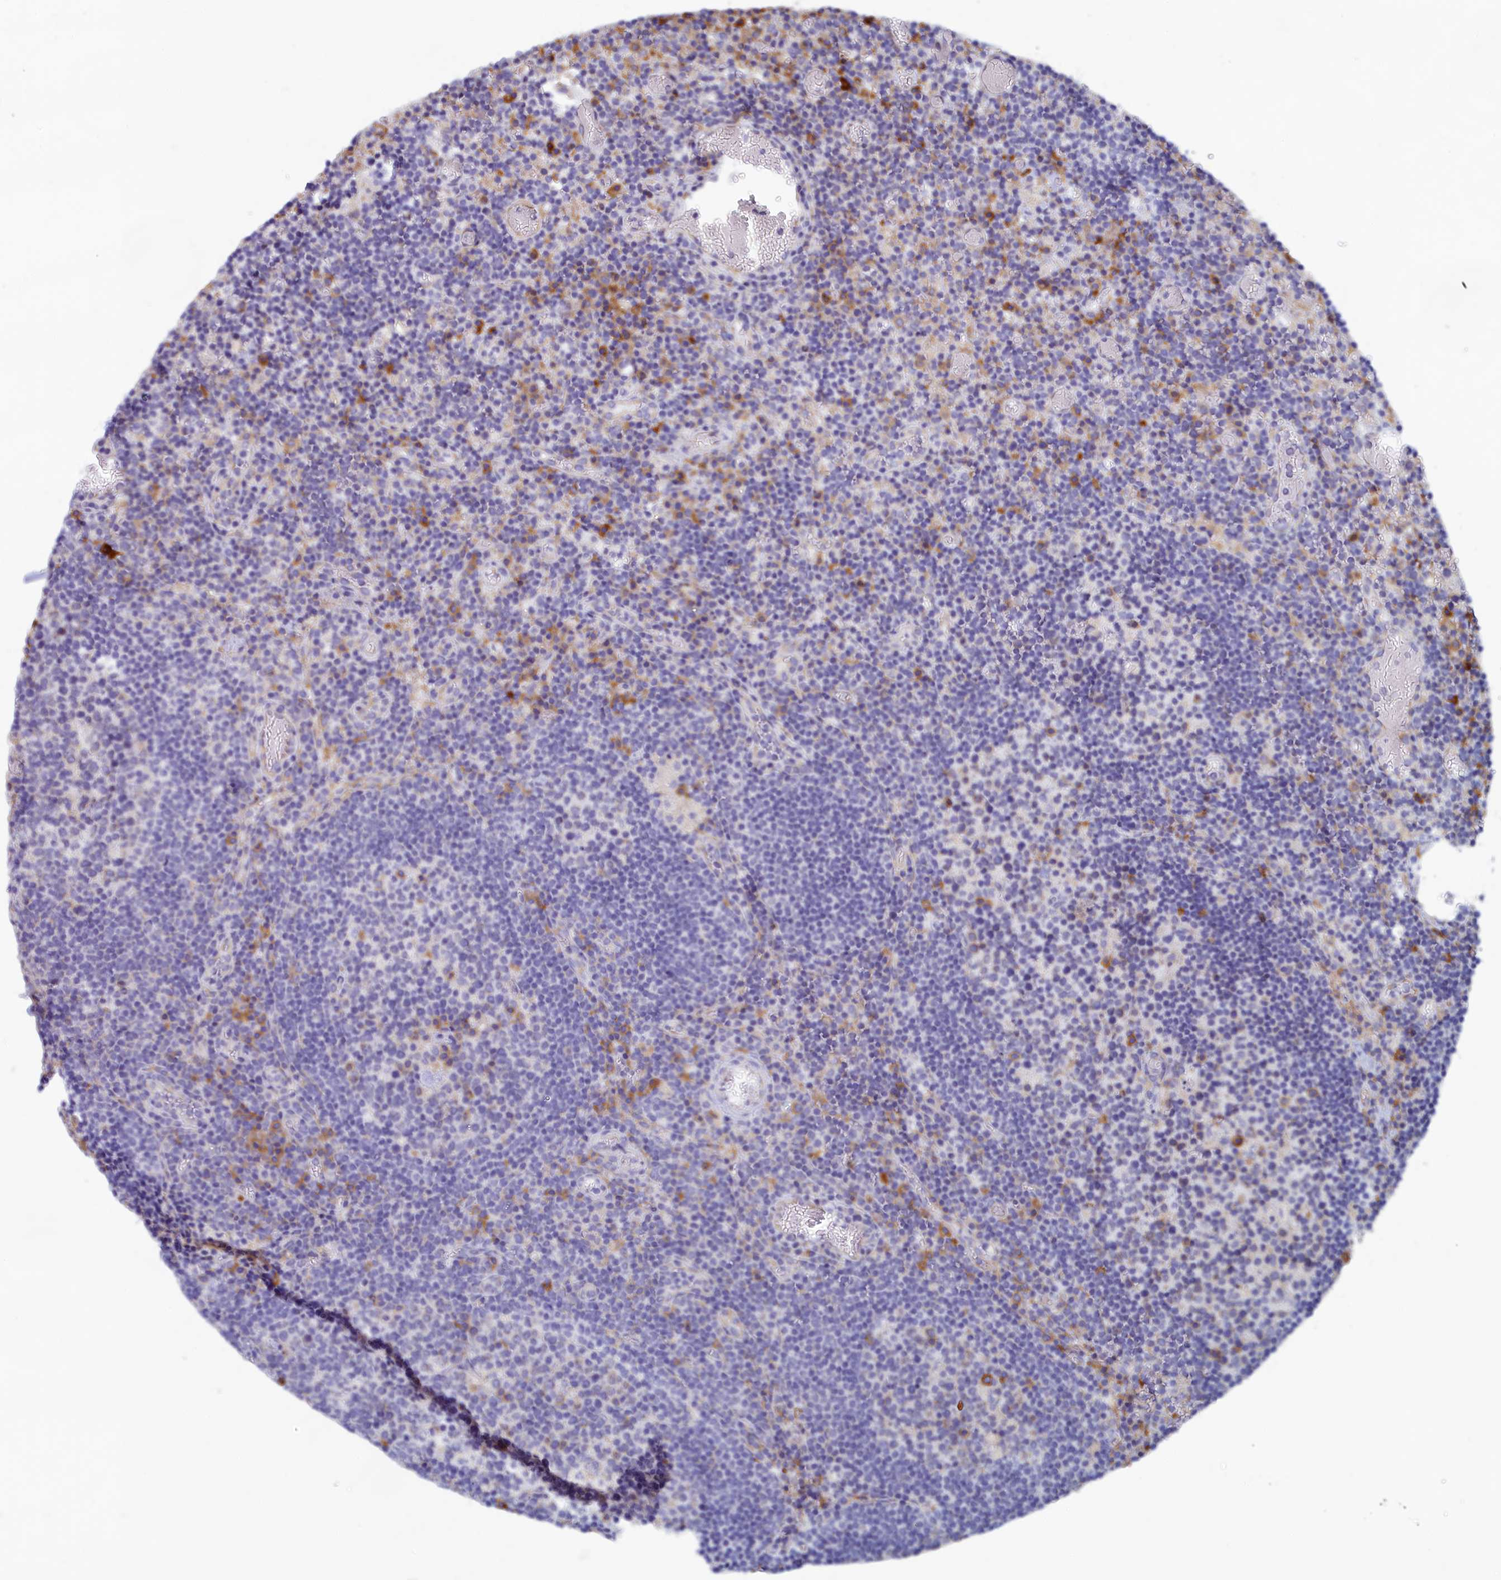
{"staining": {"intensity": "strong", "quantity": "<25%", "location": "cytoplasmic/membranous"}, "tissue": "lymph node", "cell_type": "Germinal center cells", "image_type": "normal", "snomed": [{"axis": "morphology", "description": "Normal tissue, NOS"}, {"axis": "topography", "description": "Lymph node"}], "caption": "Immunohistochemistry staining of unremarkable lymph node, which displays medium levels of strong cytoplasmic/membranous expression in about <25% of germinal center cells indicating strong cytoplasmic/membranous protein expression. The staining was performed using DAB (3,3'-diaminobenzidine) (brown) for protein detection and nuclei were counterstained in hematoxylin (blue).", "gene": "WDR35", "patient": {"sex": "male", "age": 58}}